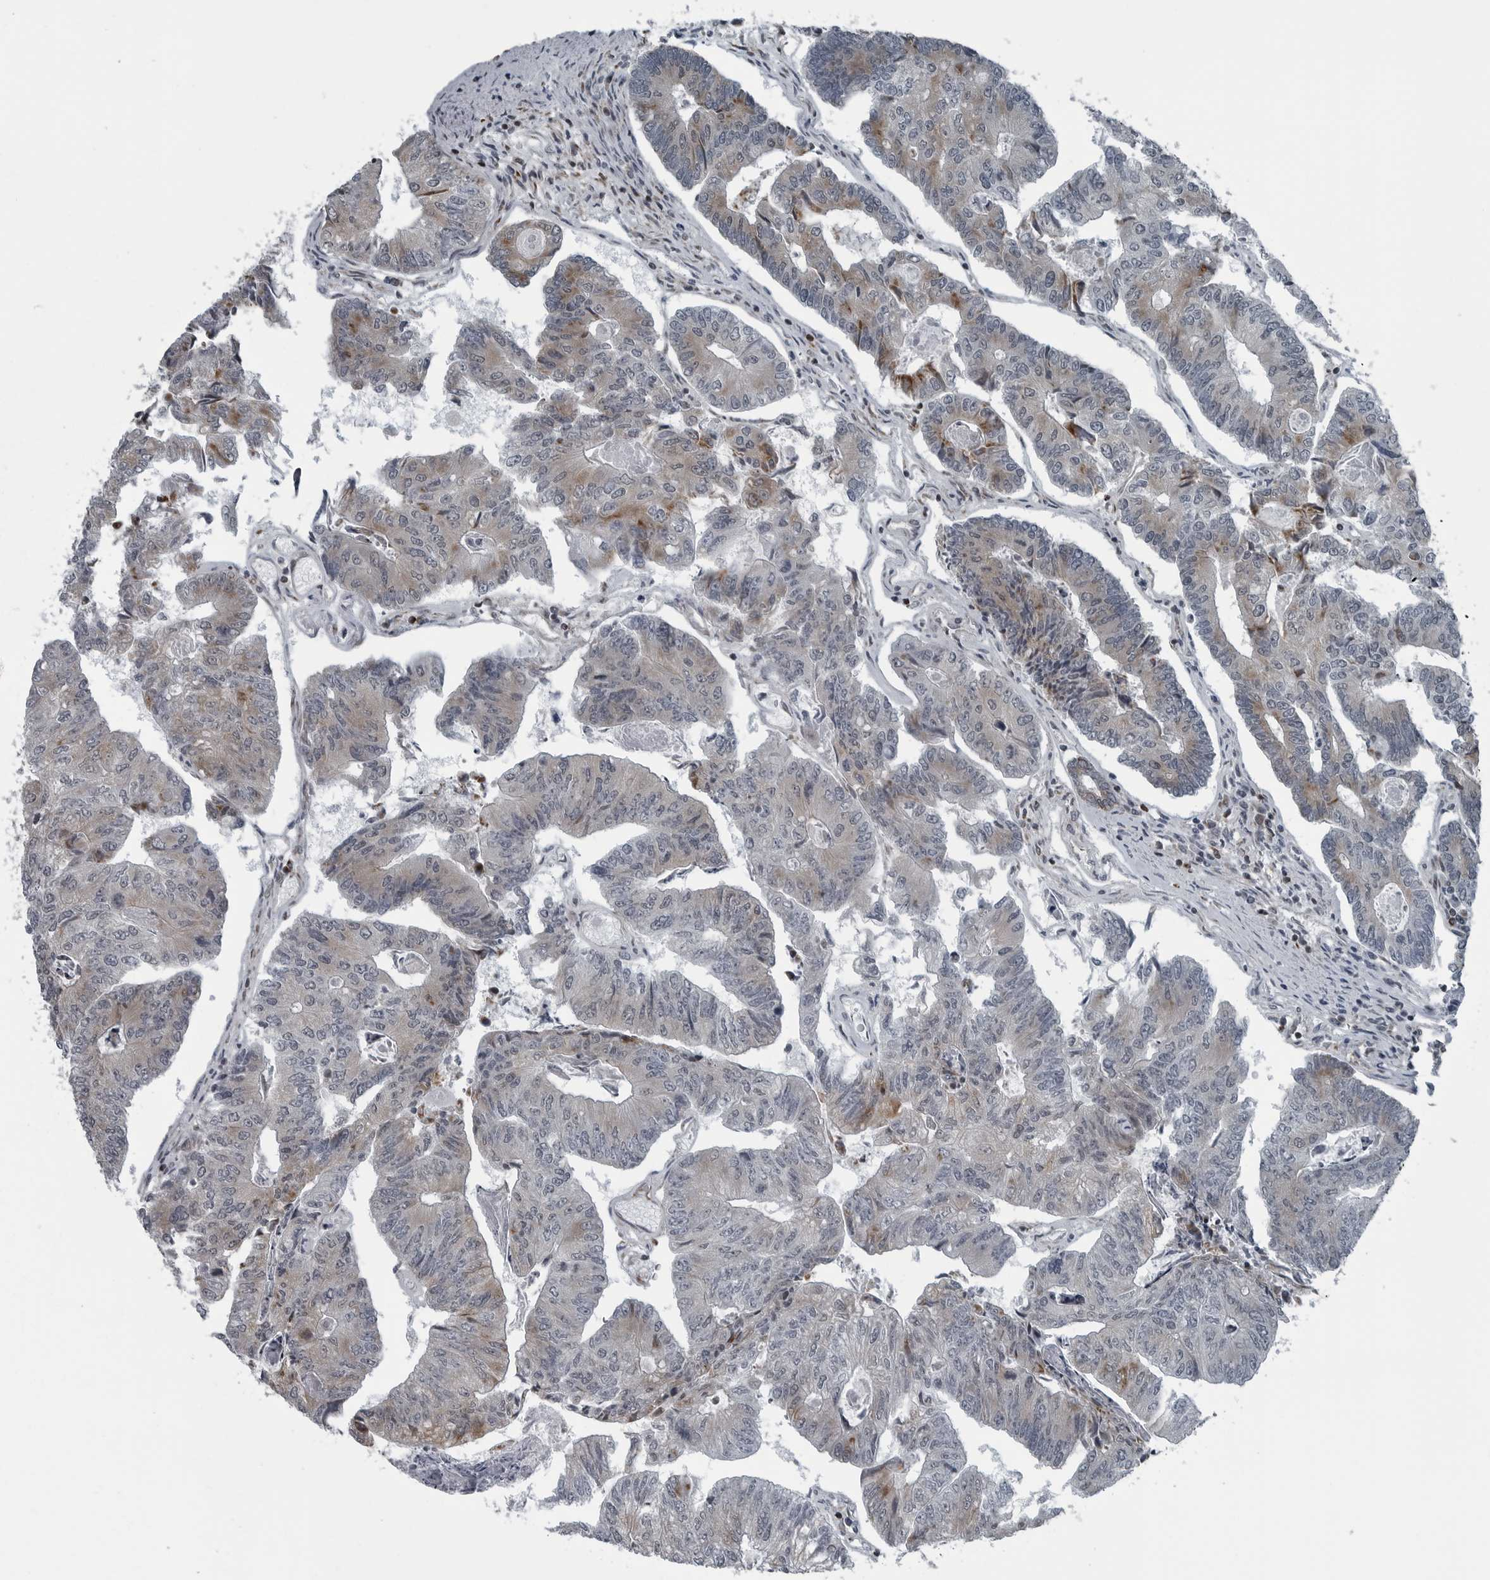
{"staining": {"intensity": "weak", "quantity": "<25%", "location": "cytoplasmic/membranous"}, "tissue": "colorectal cancer", "cell_type": "Tumor cells", "image_type": "cancer", "snomed": [{"axis": "morphology", "description": "Adenocarcinoma, NOS"}, {"axis": "topography", "description": "Colon"}], "caption": "Protein analysis of colorectal adenocarcinoma reveals no significant expression in tumor cells. (DAB (3,3'-diaminobenzidine) IHC with hematoxylin counter stain).", "gene": "GAK", "patient": {"sex": "female", "age": 67}}